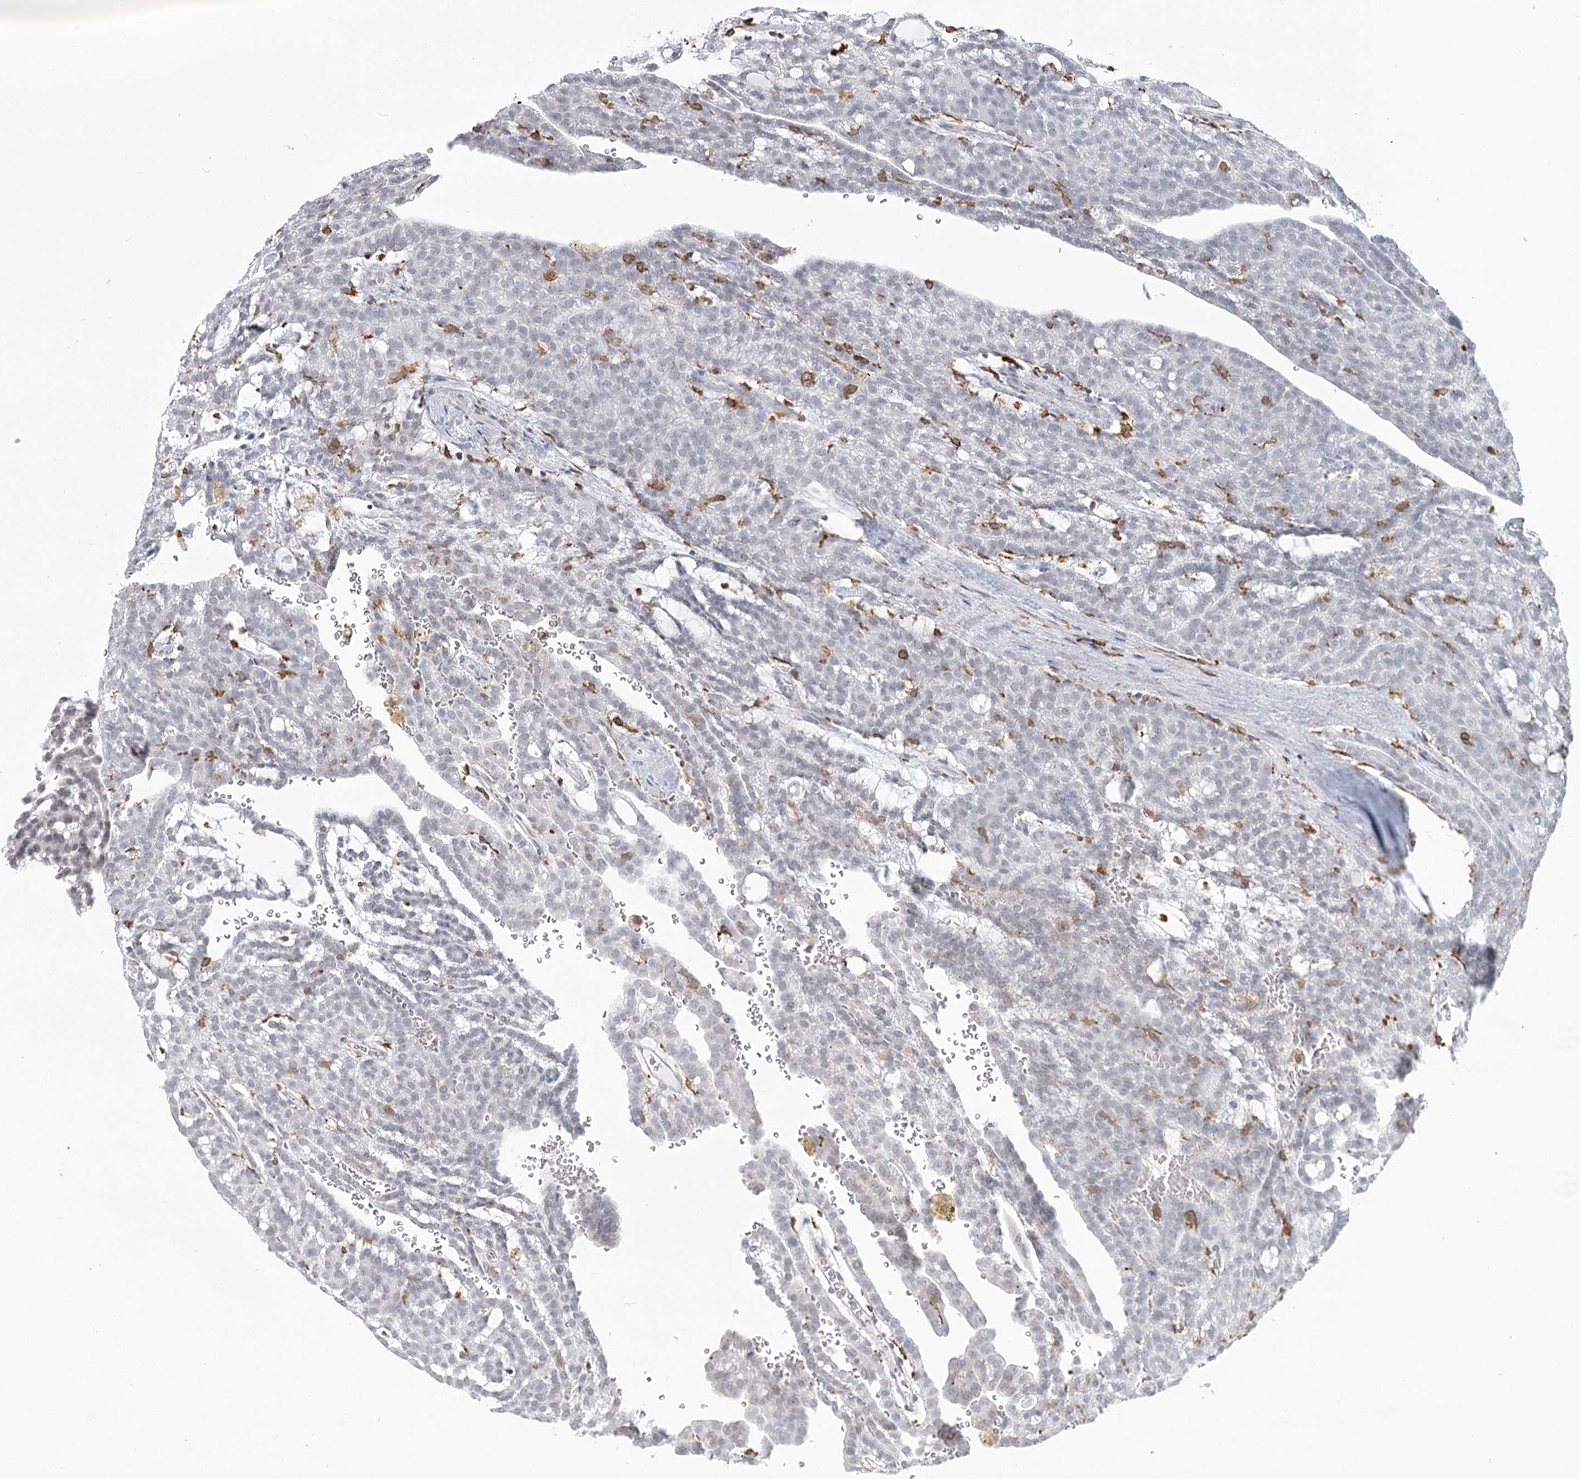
{"staining": {"intensity": "negative", "quantity": "none", "location": "none"}, "tissue": "renal cancer", "cell_type": "Tumor cells", "image_type": "cancer", "snomed": [{"axis": "morphology", "description": "Adenocarcinoma, NOS"}, {"axis": "topography", "description": "Kidney"}], "caption": "High power microscopy micrograph of an immunohistochemistry histopathology image of renal cancer (adenocarcinoma), revealing no significant positivity in tumor cells.", "gene": "C11orf1", "patient": {"sex": "male", "age": 63}}